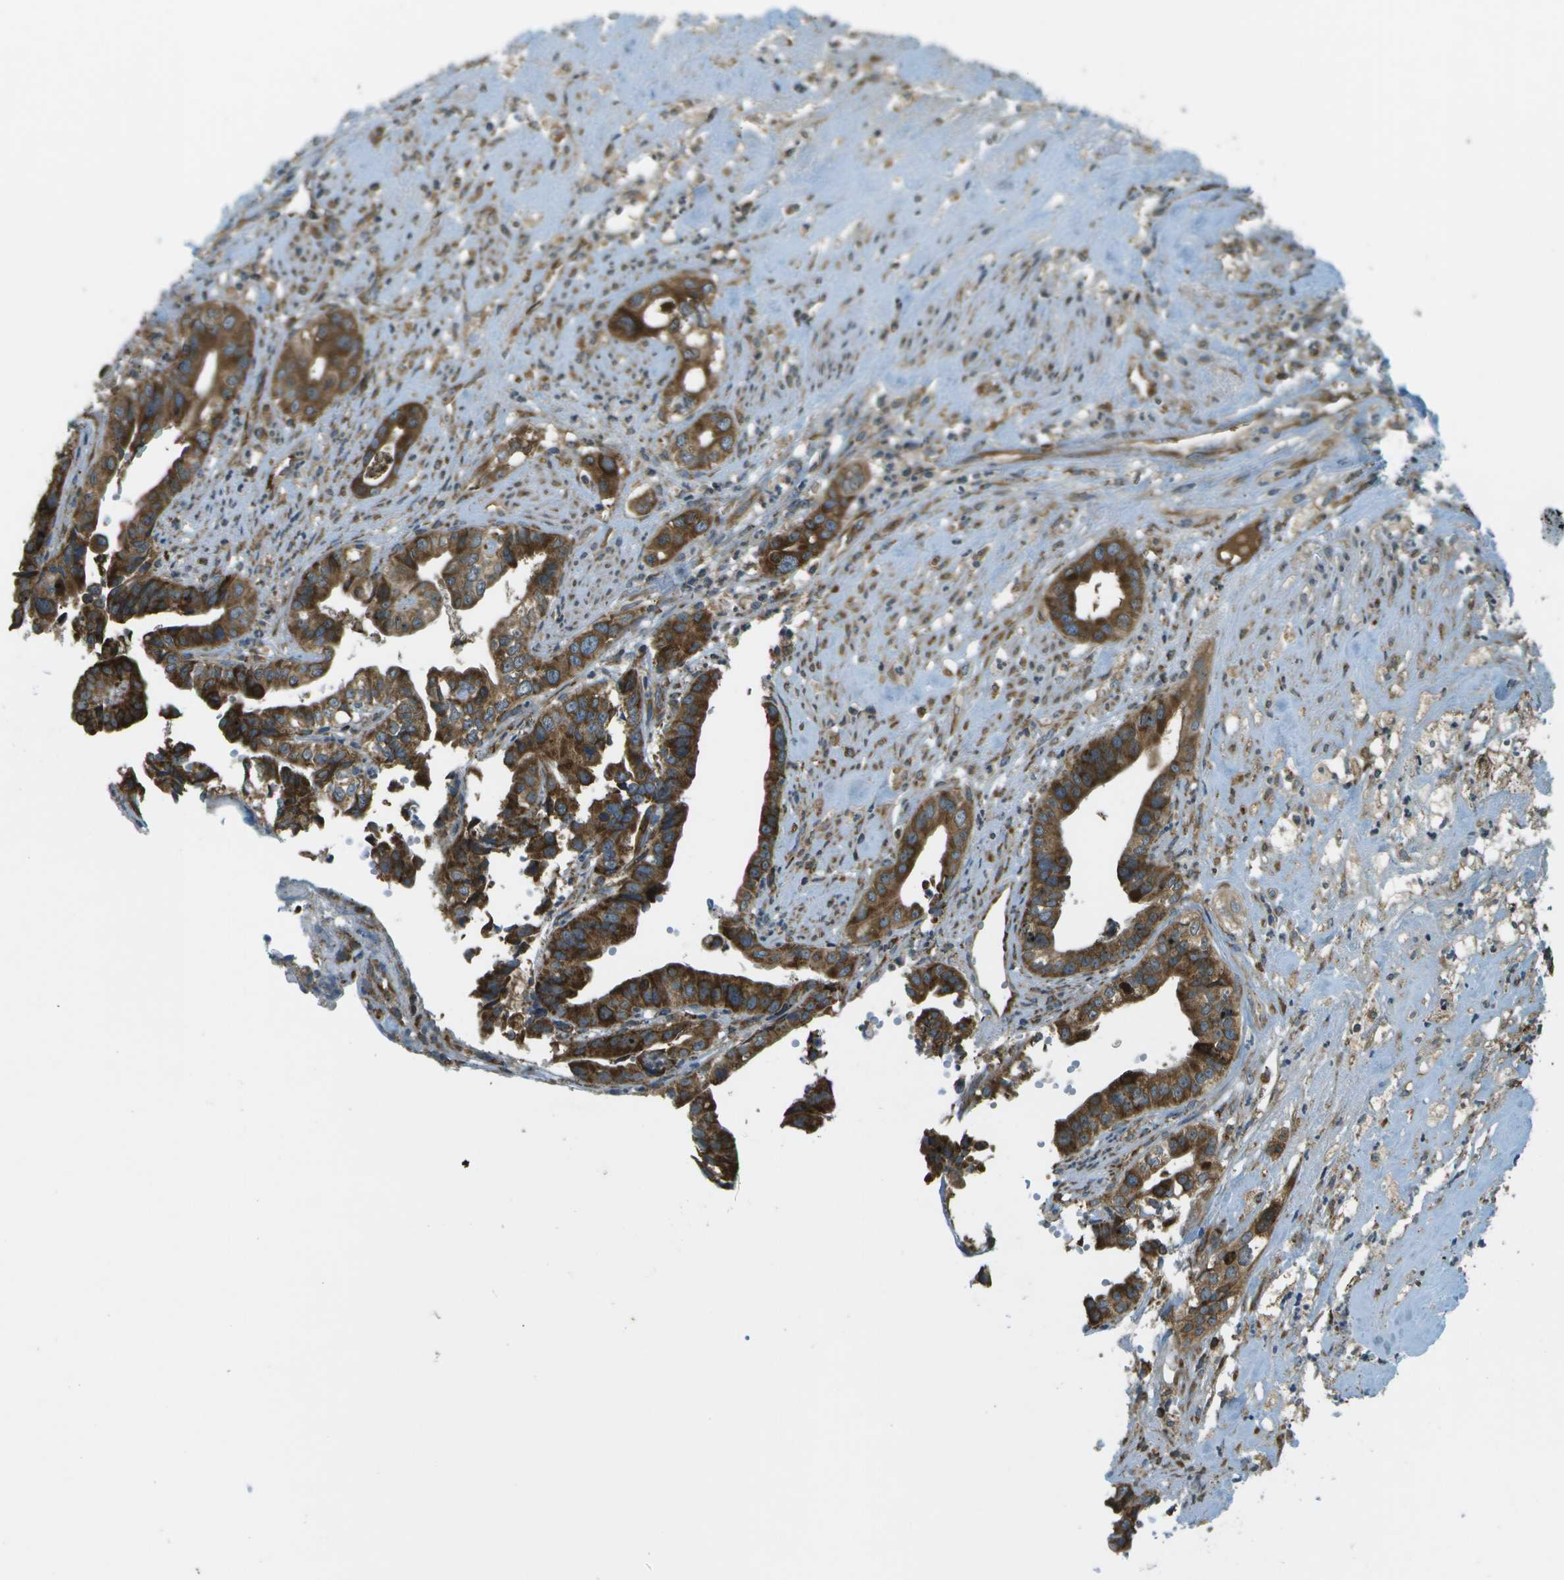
{"staining": {"intensity": "strong", "quantity": ">75%", "location": "cytoplasmic/membranous"}, "tissue": "liver cancer", "cell_type": "Tumor cells", "image_type": "cancer", "snomed": [{"axis": "morphology", "description": "Cholangiocarcinoma"}, {"axis": "topography", "description": "Liver"}], "caption": "Tumor cells demonstrate high levels of strong cytoplasmic/membranous expression in about >75% of cells in liver cholangiocarcinoma.", "gene": "USP30", "patient": {"sex": "female", "age": 61}}